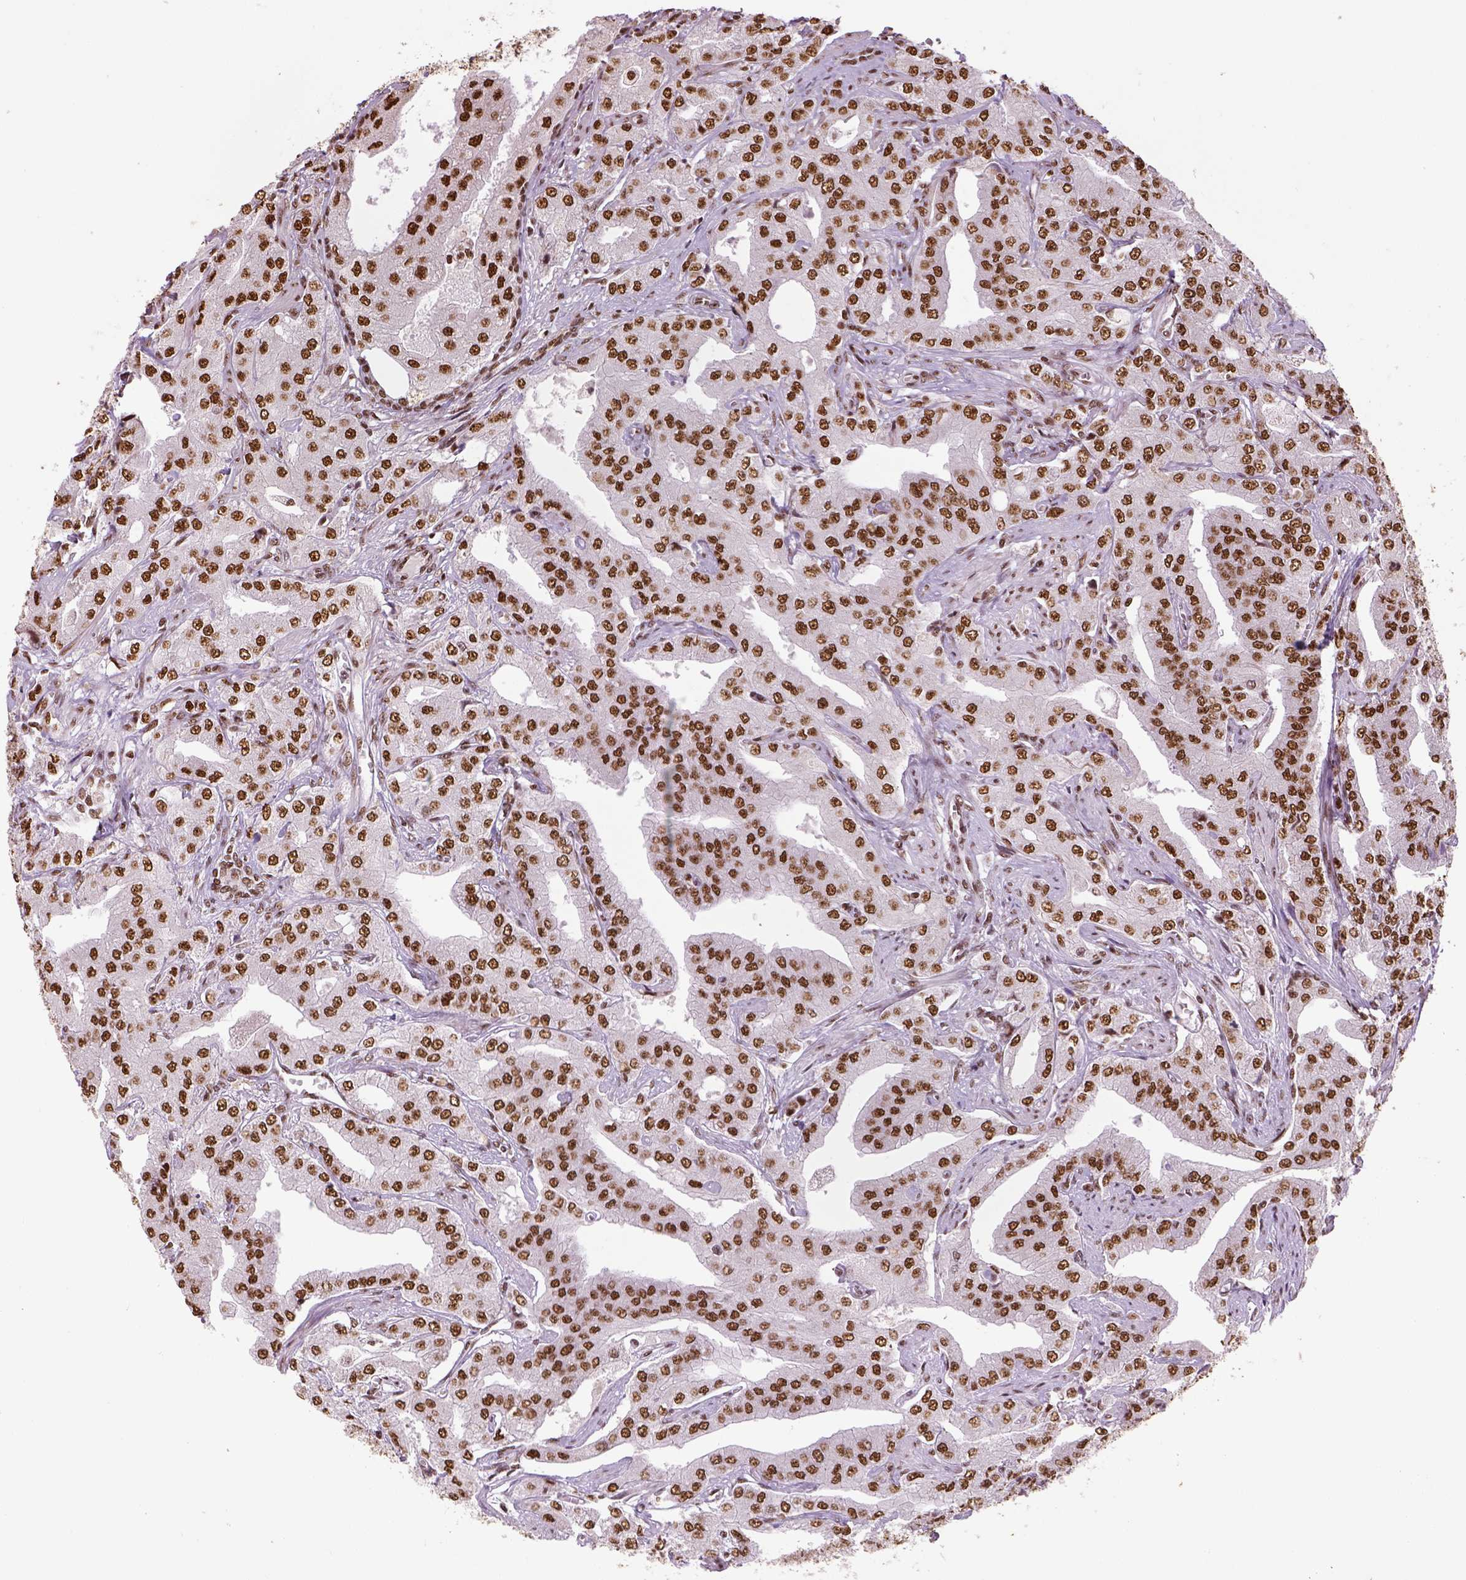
{"staining": {"intensity": "strong", "quantity": ">75%", "location": "nuclear"}, "tissue": "prostate cancer", "cell_type": "Tumor cells", "image_type": "cancer", "snomed": [{"axis": "morphology", "description": "Adenocarcinoma, Low grade"}, {"axis": "topography", "description": "Prostate"}], "caption": "Brown immunohistochemical staining in prostate adenocarcinoma (low-grade) demonstrates strong nuclear staining in about >75% of tumor cells. (brown staining indicates protein expression, while blue staining denotes nuclei).", "gene": "CCAR1", "patient": {"sex": "male", "age": 60}}